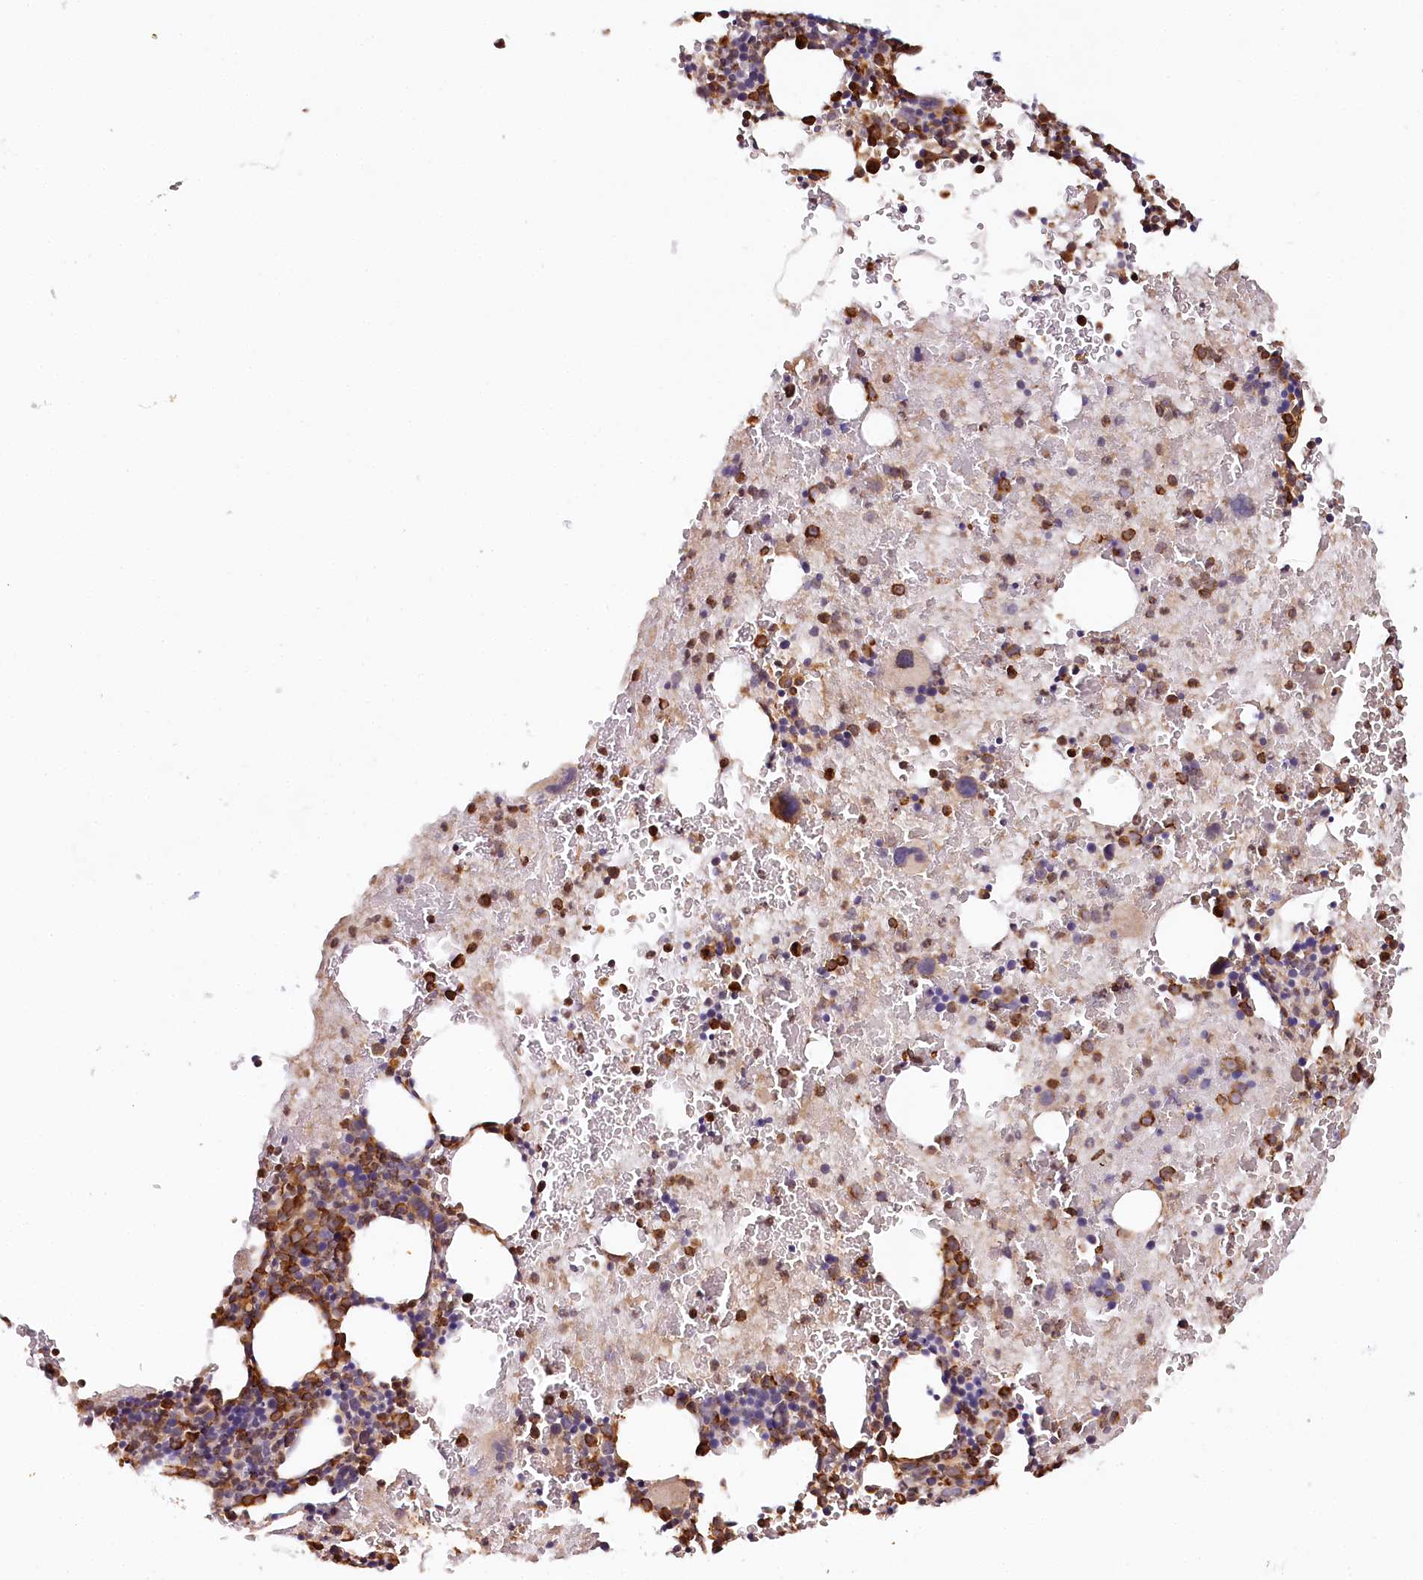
{"staining": {"intensity": "moderate", "quantity": "25%-75%", "location": "cytoplasmic/membranous"}, "tissue": "bone marrow", "cell_type": "Hematopoietic cells", "image_type": "normal", "snomed": [{"axis": "morphology", "description": "Normal tissue, NOS"}, {"axis": "topography", "description": "Bone marrow"}], "caption": "Brown immunohistochemical staining in benign human bone marrow shows moderate cytoplasmic/membranous positivity in about 25%-75% of hematopoietic cells.", "gene": "VEGFA", "patient": {"sex": "male", "age": 36}}